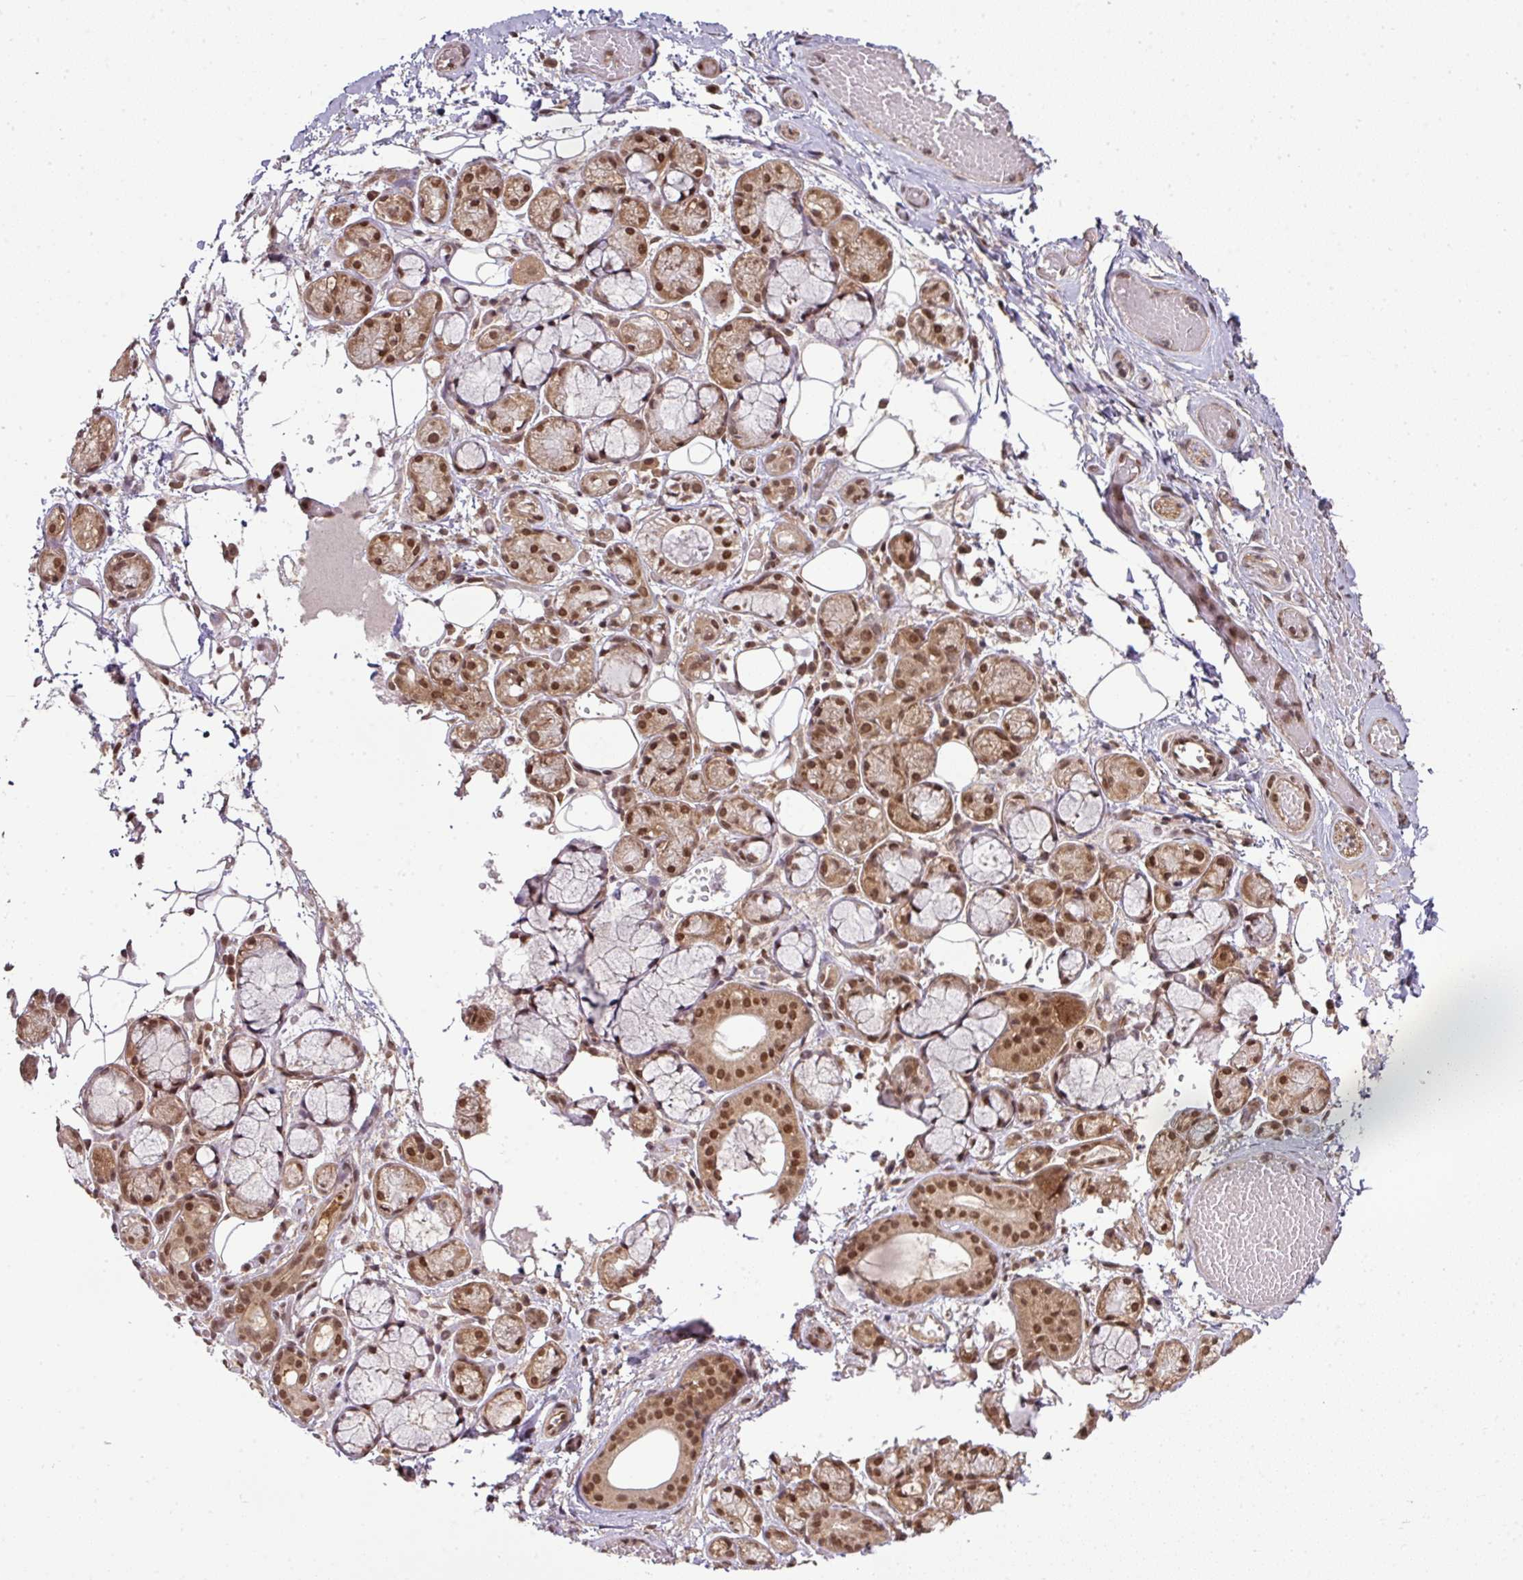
{"staining": {"intensity": "moderate", "quantity": ">75%", "location": "cytoplasmic/membranous,nuclear"}, "tissue": "salivary gland", "cell_type": "Glandular cells", "image_type": "normal", "snomed": [{"axis": "morphology", "description": "Normal tissue, NOS"}, {"axis": "topography", "description": "Salivary gland"}], "caption": "Glandular cells show medium levels of moderate cytoplasmic/membranous,nuclear positivity in about >75% of cells in benign salivary gland.", "gene": "ANKRD18A", "patient": {"sex": "male", "age": 82}}